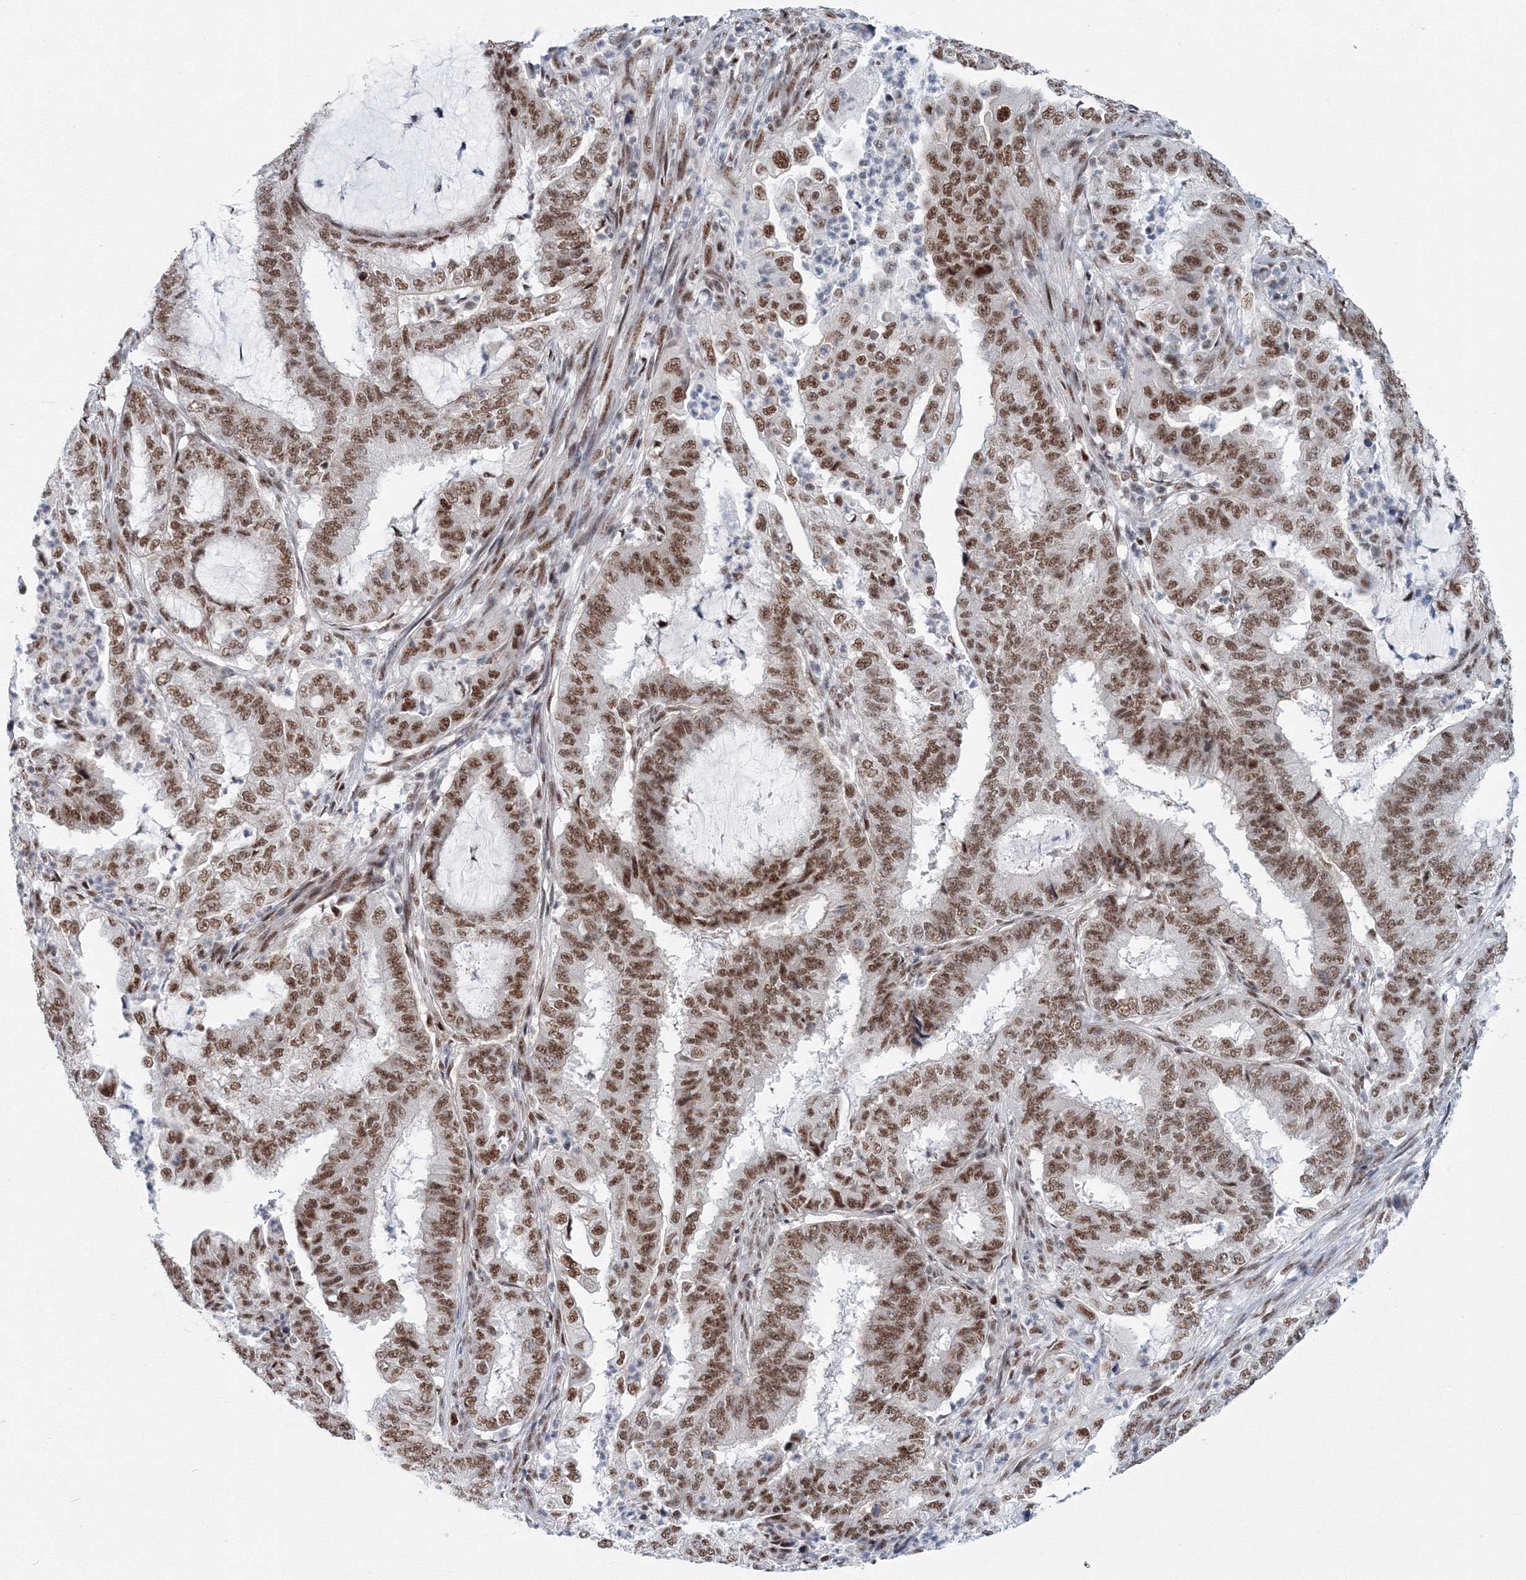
{"staining": {"intensity": "moderate", "quantity": ">75%", "location": "nuclear"}, "tissue": "endometrial cancer", "cell_type": "Tumor cells", "image_type": "cancer", "snomed": [{"axis": "morphology", "description": "Adenocarcinoma, NOS"}, {"axis": "topography", "description": "Endometrium"}], "caption": "The histopathology image demonstrates a brown stain indicating the presence of a protein in the nuclear of tumor cells in endometrial adenocarcinoma. (brown staining indicates protein expression, while blue staining denotes nuclei).", "gene": "SF3B6", "patient": {"sex": "female", "age": 51}}